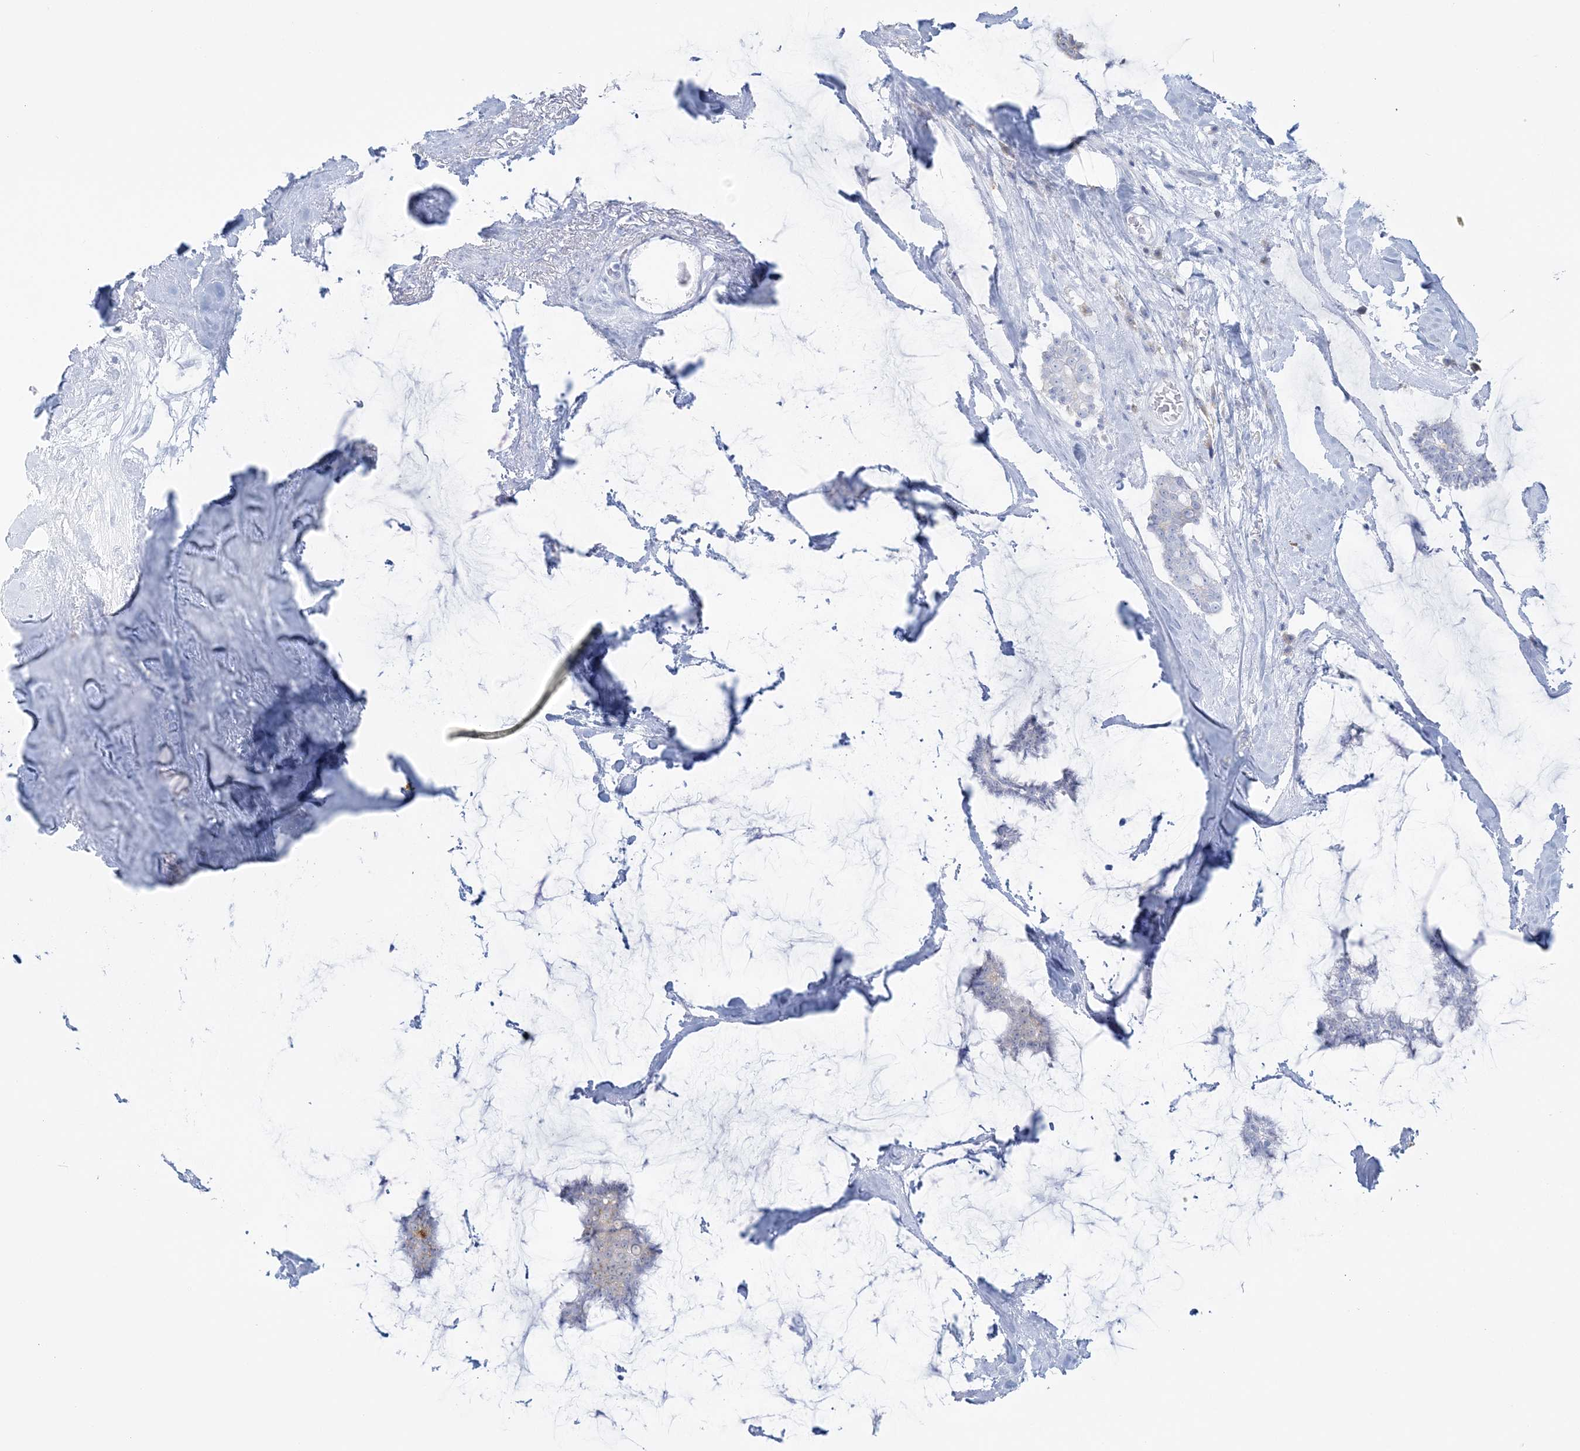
{"staining": {"intensity": "negative", "quantity": "none", "location": "none"}, "tissue": "breast cancer", "cell_type": "Tumor cells", "image_type": "cancer", "snomed": [{"axis": "morphology", "description": "Duct carcinoma"}, {"axis": "topography", "description": "Breast"}], "caption": "Immunohistochemical staining of human breast cancer demonstrates no significant positivity in tumor cells.", "gene": "ADGB", "patient": {"sex": "female", "age": 93}}